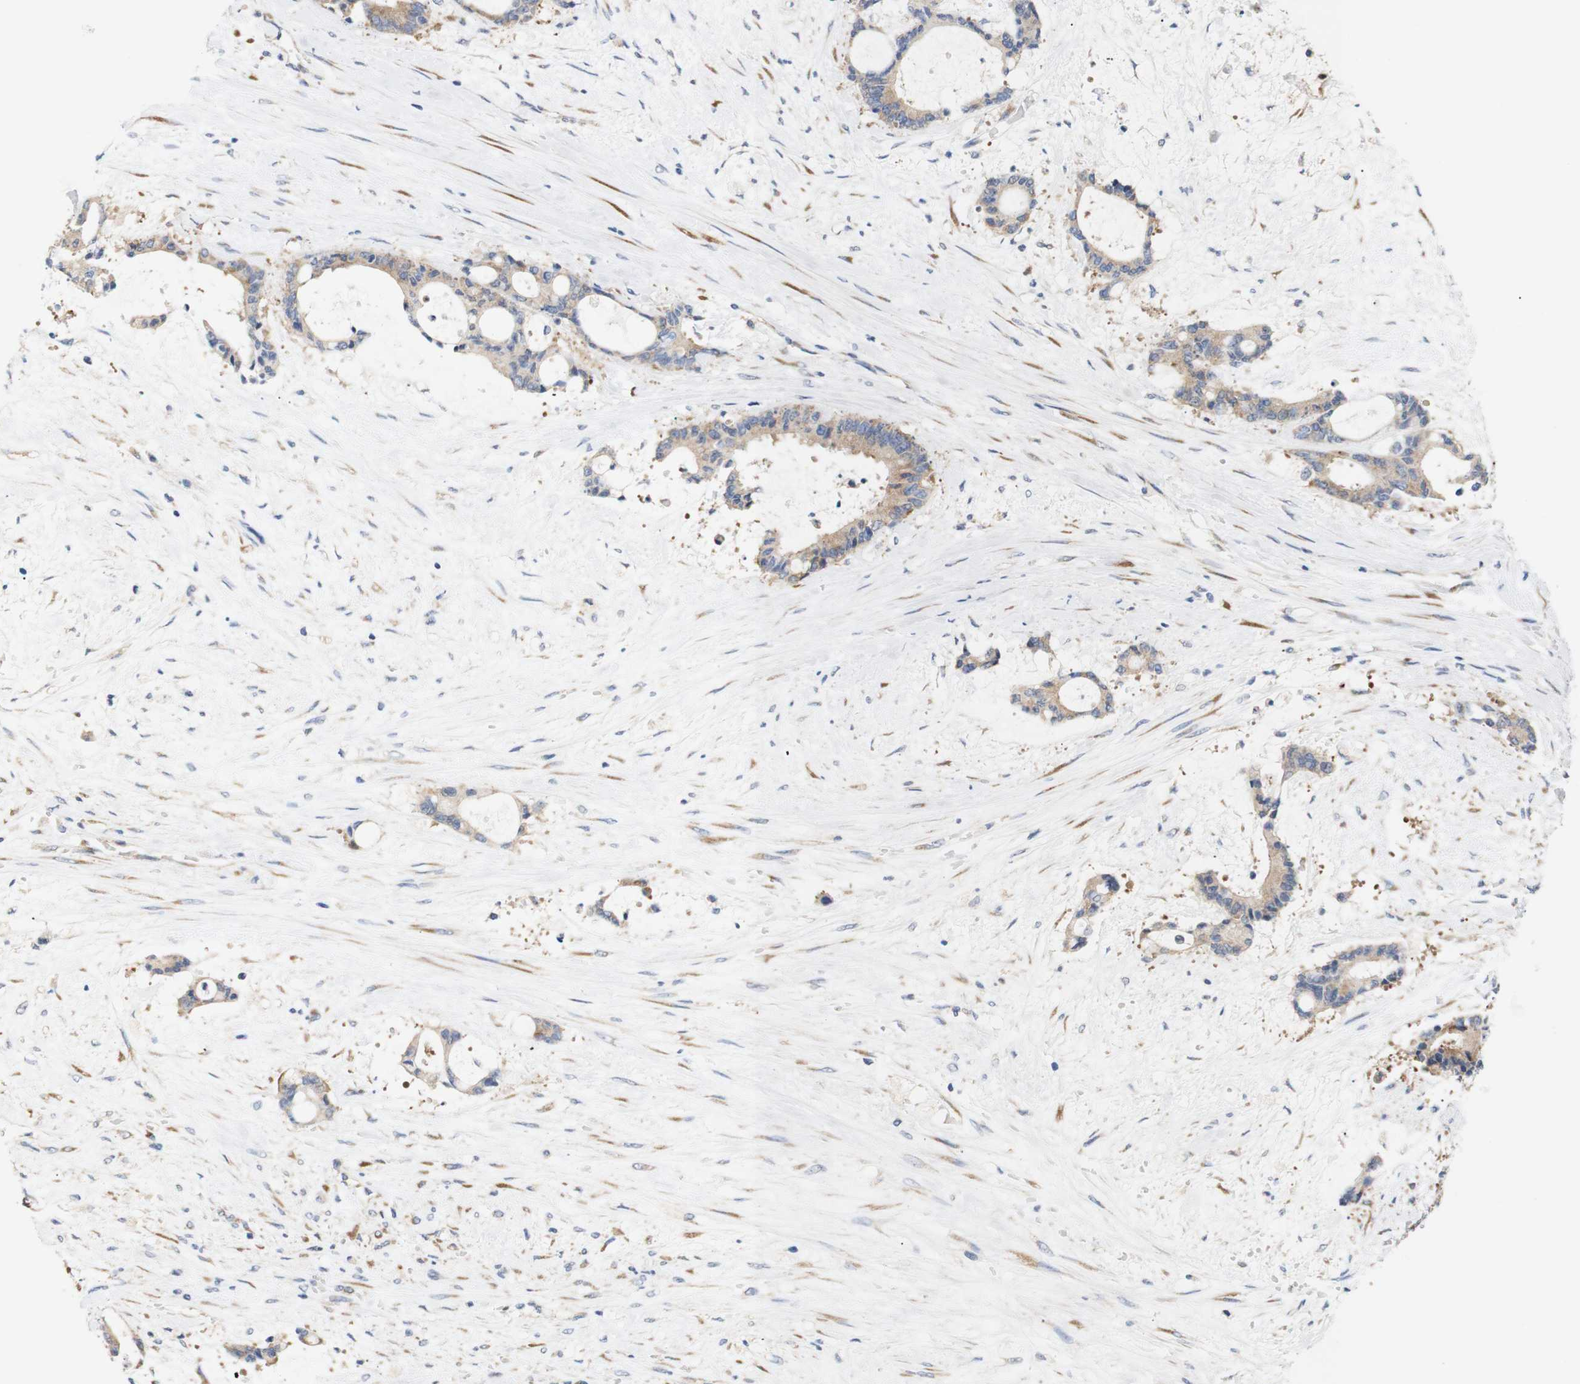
{"staining": {"intensity": "weak", "quantity": ">75%", "location": "cytoplasmic/membranous"}, "tissue": "liver cancer", "cell_type": "Tumor cells", "image_type": "cancer", "snomed": [{"axis": "morphology", "description": "Normal tissue, NOS"}, {"axis": "morphology", "description": "Cholangiocarcinoma"}, {"axis": "topography", "description": "Liver"}, {"axis": "topography", "description": "Peripheral nerve tissue"}], "caption": "Immunohistochemical staining of liver cancer reveals low levels of weak cytoplasmic/membranous positivity in approximately >75% of tumor cells. (DAB (3,3'-diaminobenzidine) = brown stain, brightfield microscopy at high magnification).", "gene": "TRIM5", "patient": {"sex": "female", "age": 73}}